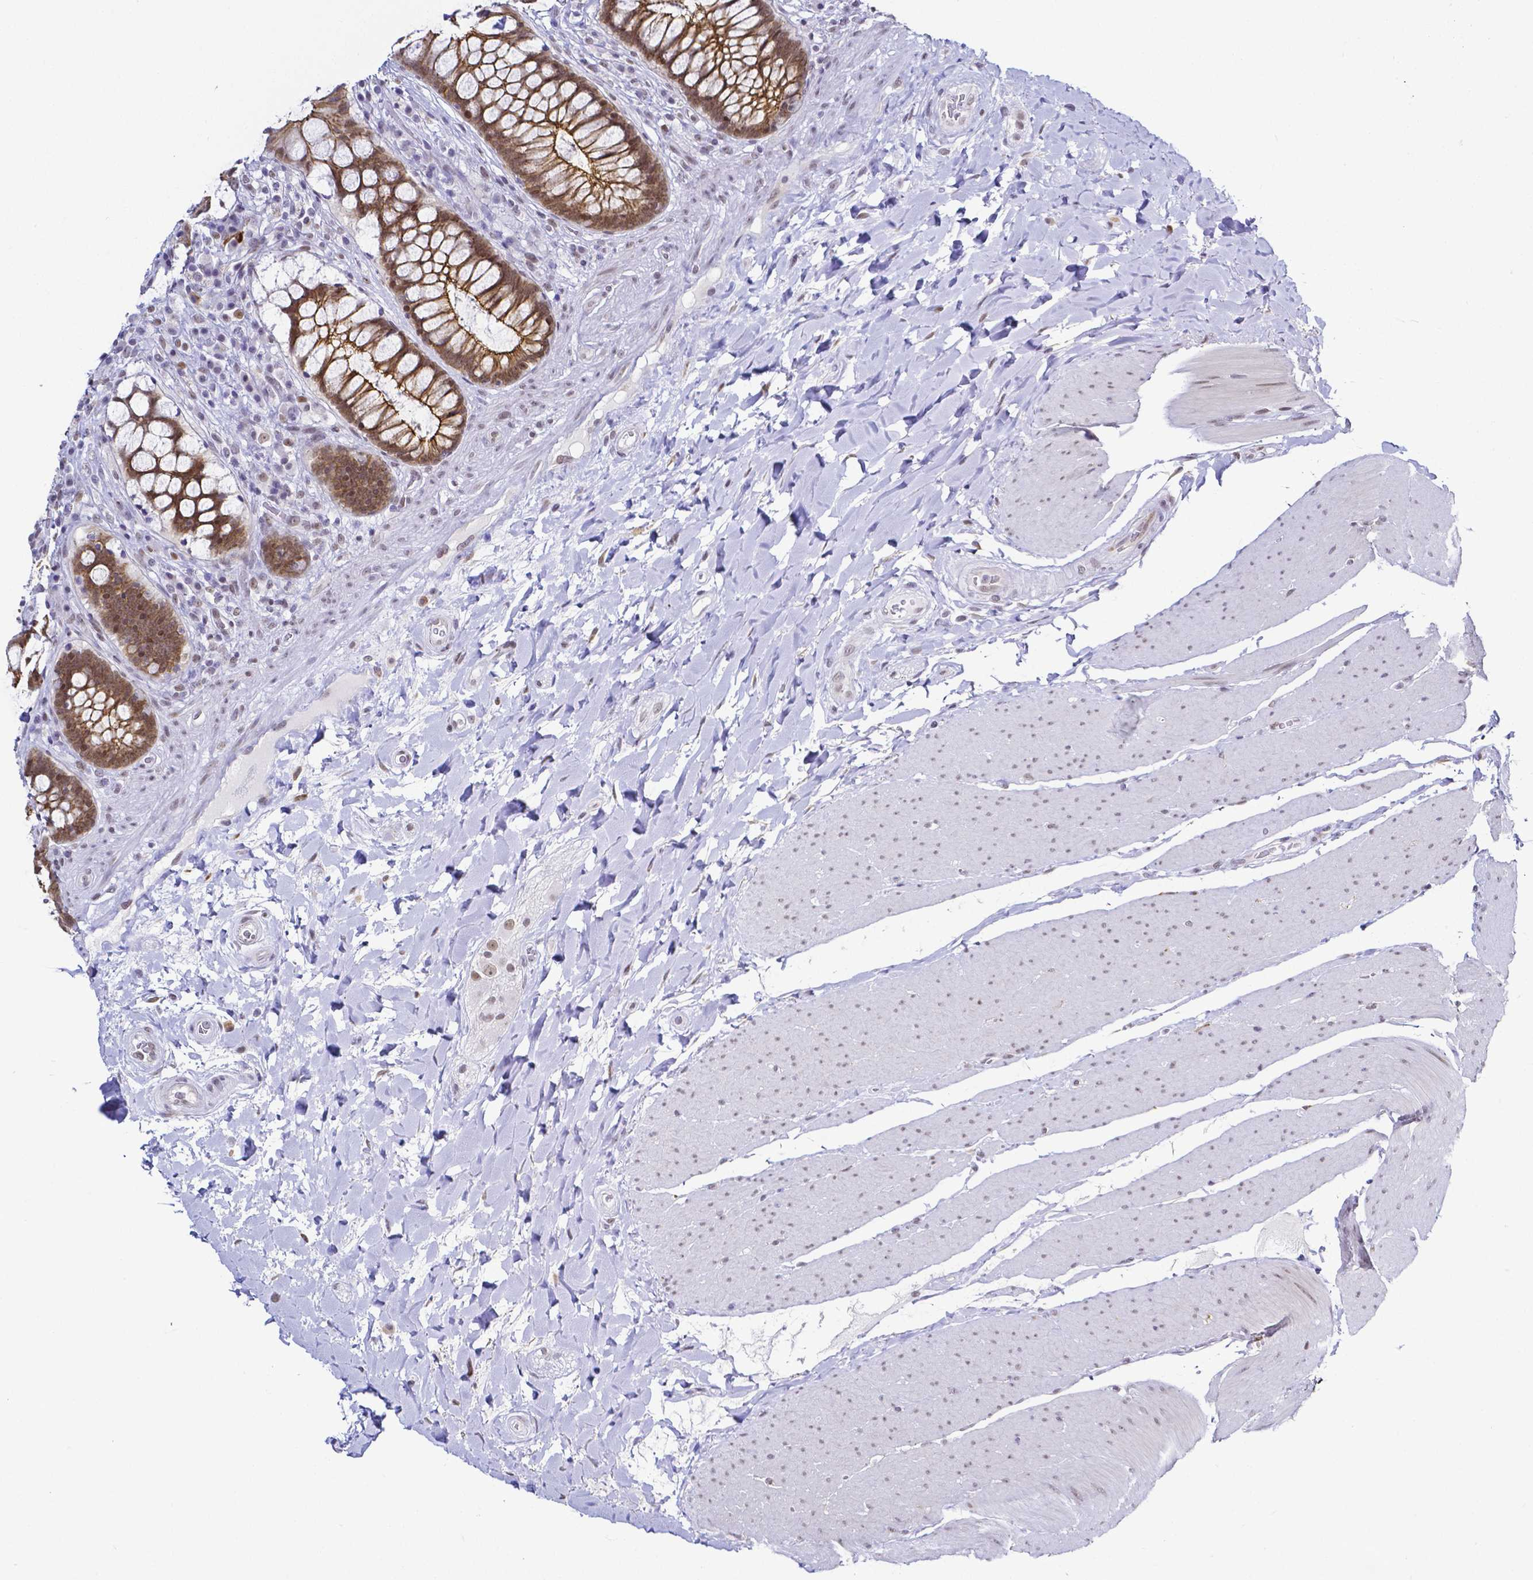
{"staining": {"intensity": "moderate", "quantity": ">75%", "location": "cytoplasmic/membranous,nuclear"}, "tissue": "rectum", "cell_type": "Glandular cells", "image_type": "normal", "snomed": [{"axis": "morphology", "description": "Normal tissue, NOS"}, {"axis": "topography", "description": "Rectum"}], "caption": "This histopathology image displays immunohistochemistry (IHC) staining of benign rectum, with medium moderate cytoplasmic/membranous,nuclear expression in about >75% of glandular cells.", "gene": "FAM83G", "patient": {"sex": "female", "age": 58}}